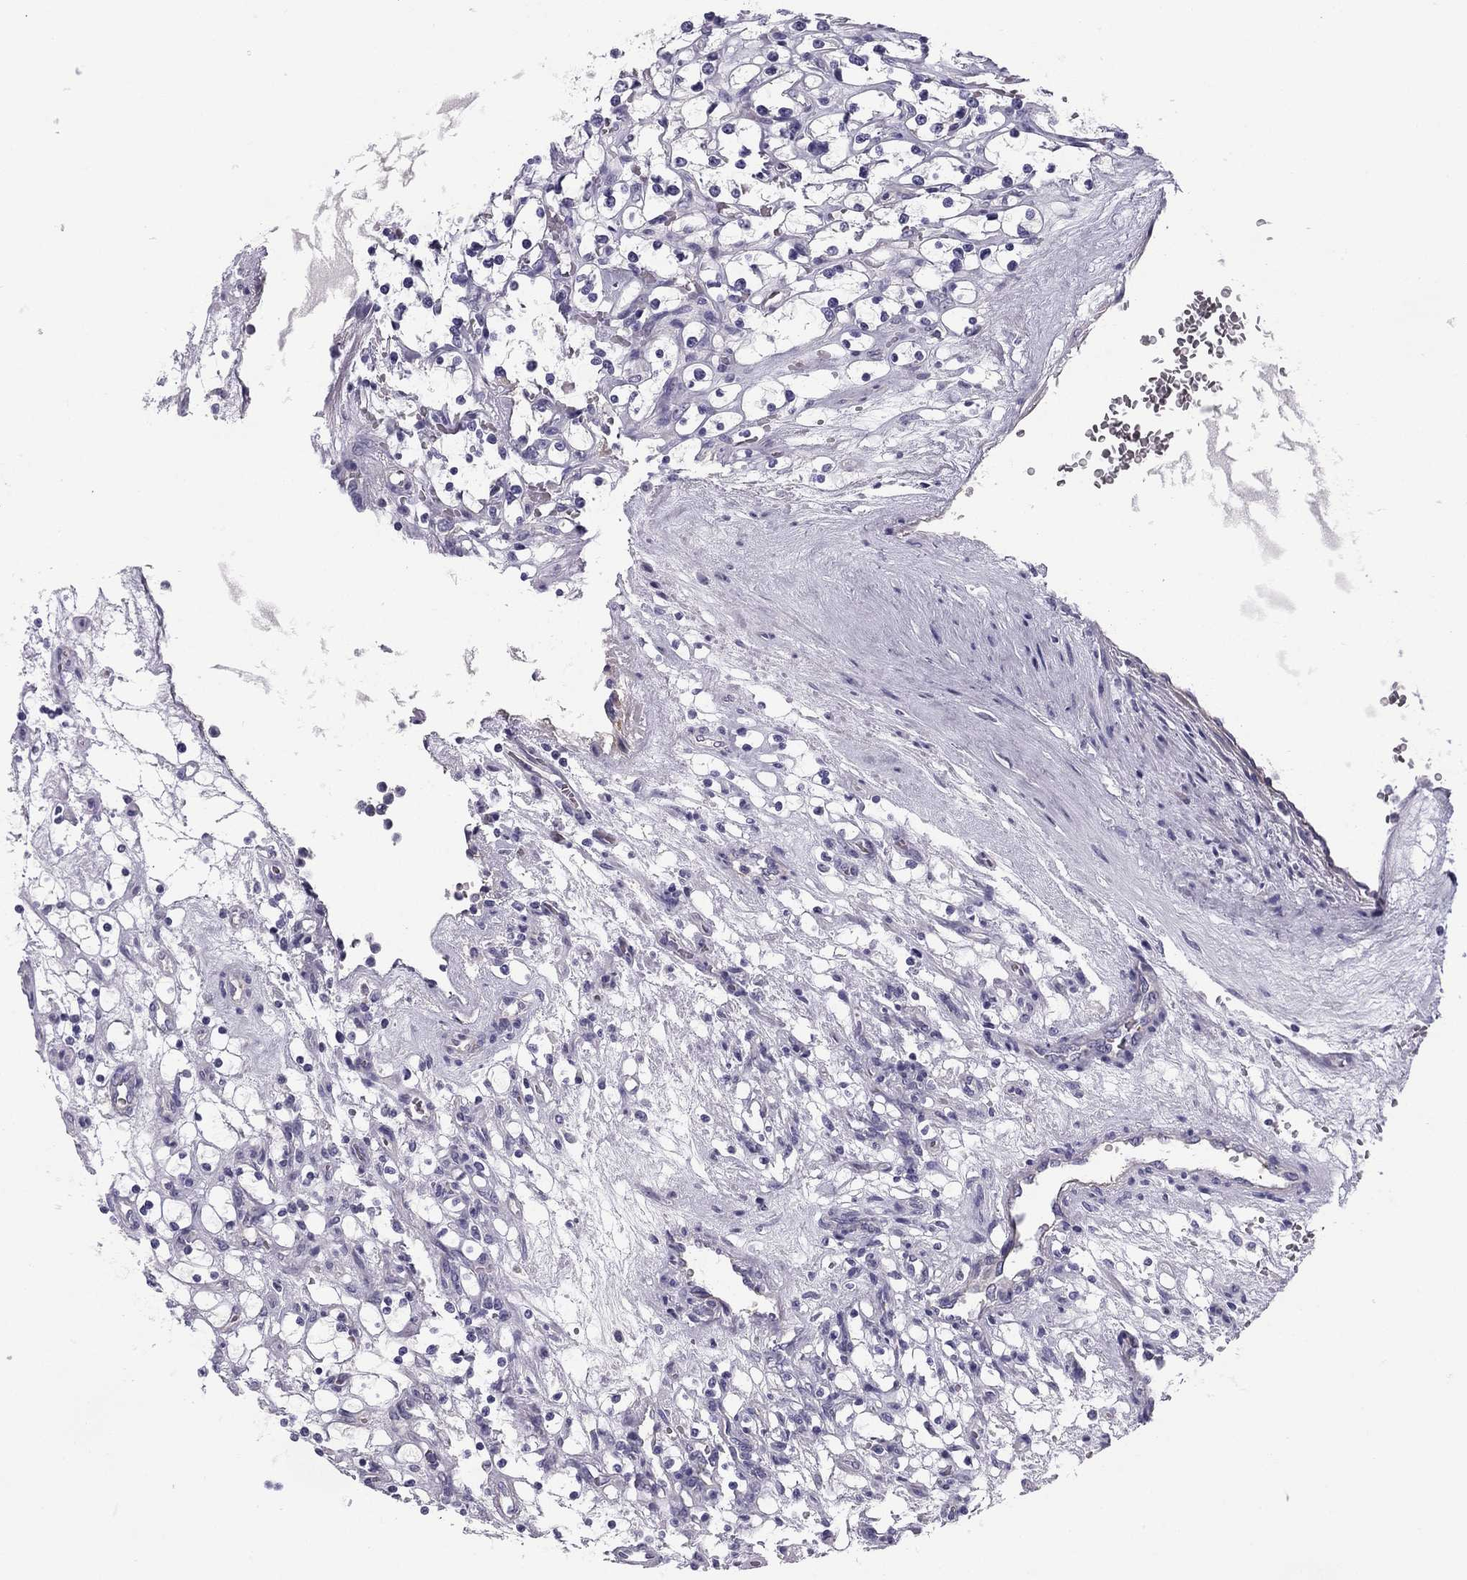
{"staining": {"intensity": "negative", "quantity": "none", "location": "none"}, "tissue": "renal cancer", "cell_type": "Tumor cells", "image_type": "cancer", "snomed": [{"axis": "morphology", "description": "Adenocarcinoma, NOS"}, {"axis": "topography", "description": "Kidney"}], "caption": "High magnification brightfield microscopy of renal cancer (adenocarcinoma) stained with DAB (3,3'-diaminobenzidine) (brown) and counterstained with hematoxylin (blue): tumor cells show no significant positivity.", "gene": "FLNC", "patient": {"sex": "female", "age": 69}}